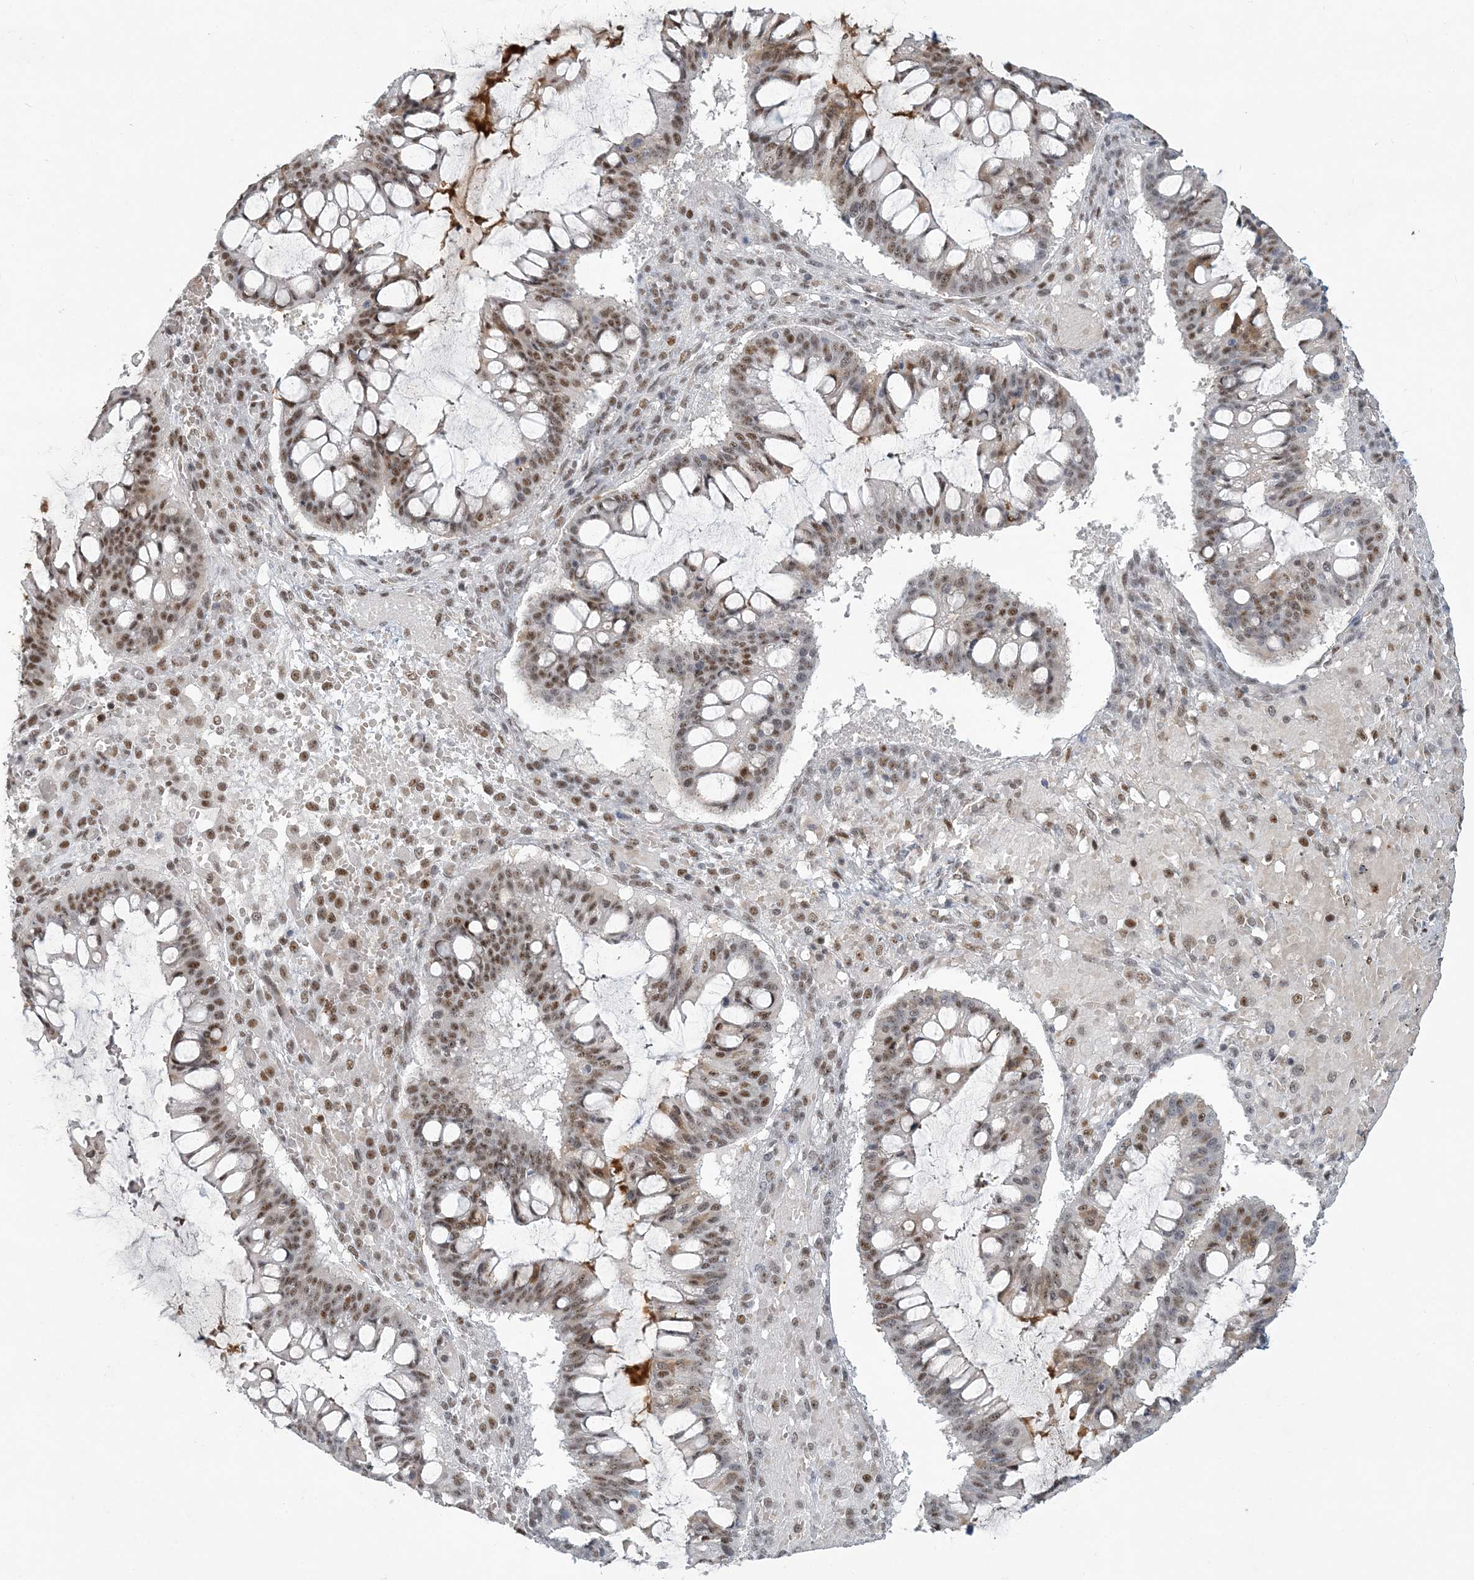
{"staining": {"intensity": "moderate", "quantity": ">75%", "location": "nuclear"}, "tissue": "ovarian cancer", "cell_type": "Tumor cells", "image_type": "cancer", "snomed": [{"axis": "morphology", "description": "Cystadenocarcinoma, mucinous, NOS"}, {"axis": "topography", "description": "Ovary"}], "caption": "Protein analysis of ovarian mucinous cystadenocarcinoma tissue exhibits moderate nuclear staining in about >75% of tumor cells.", "gene": "PLRG1", "patient": {"sex": "female", "age": 73}}